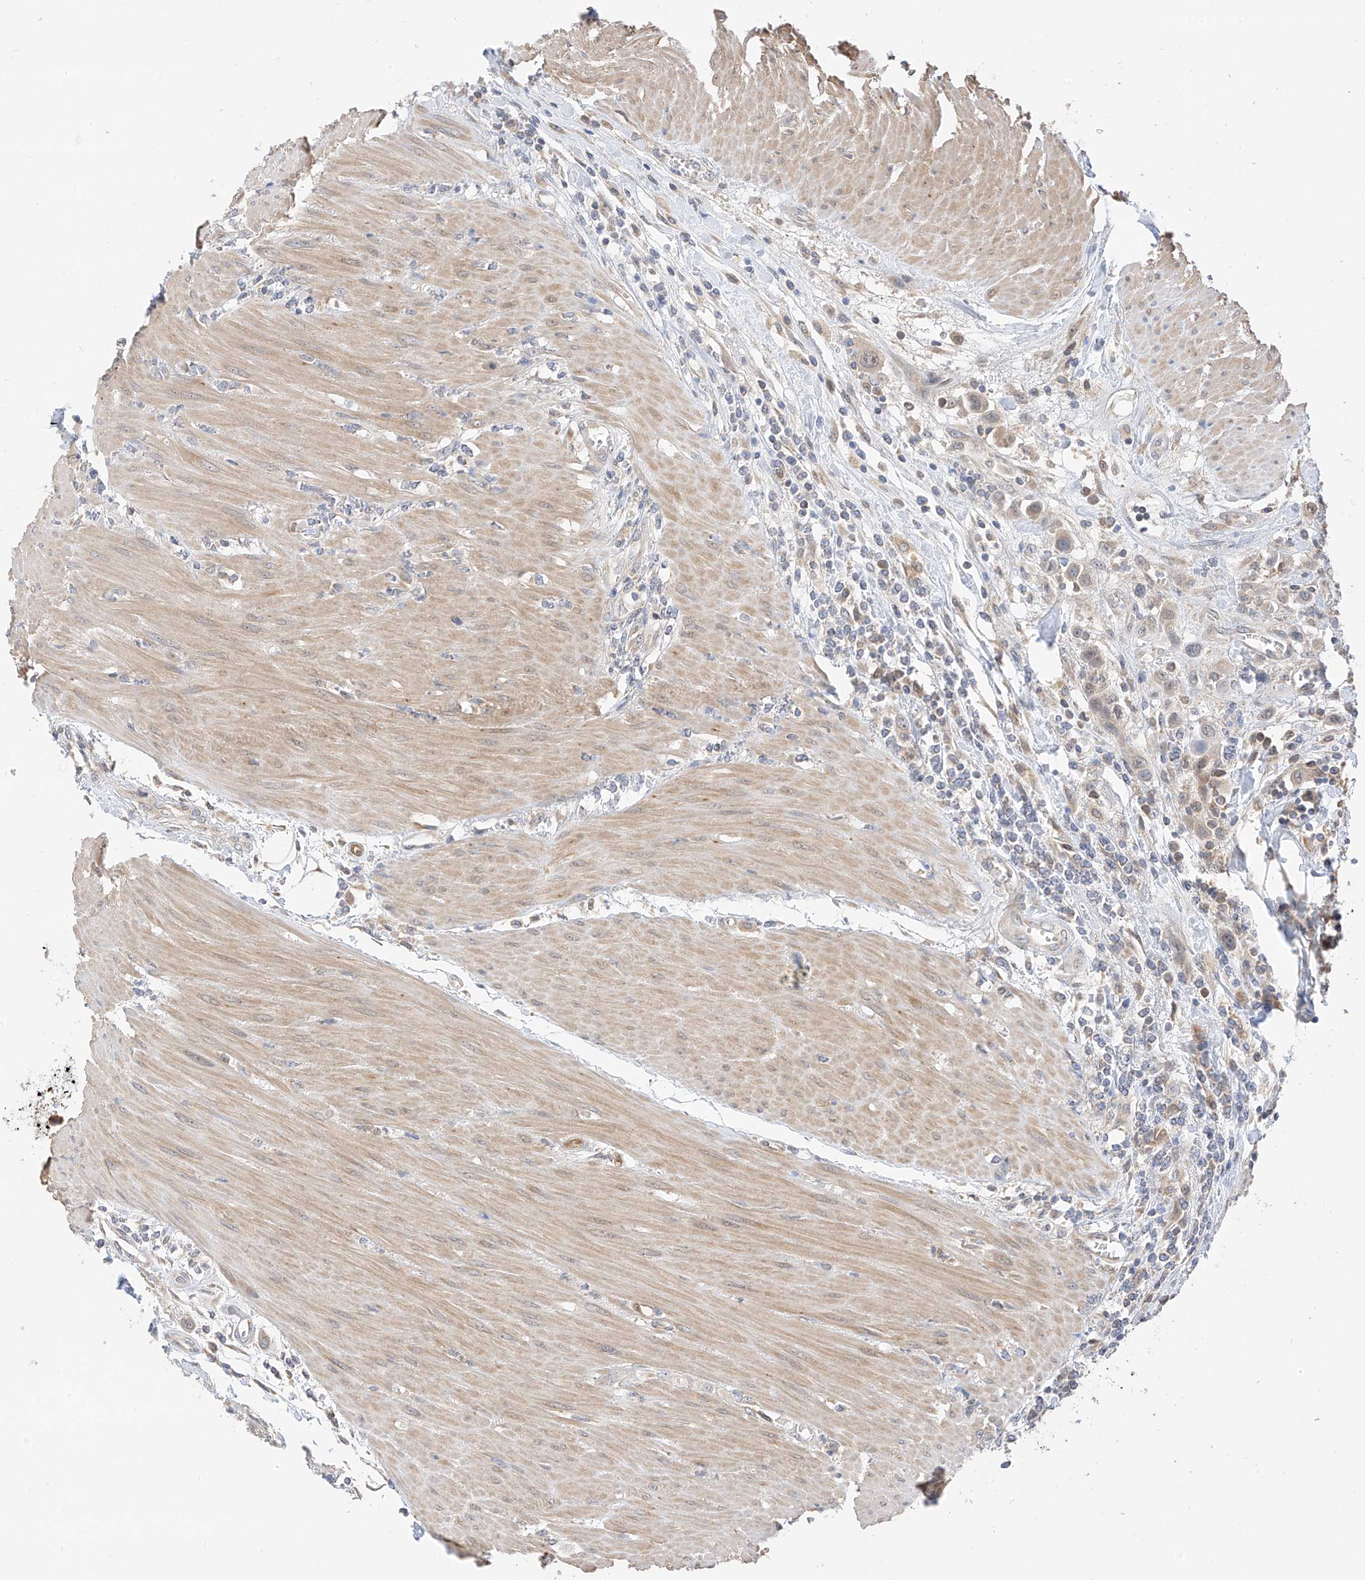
{"staining": {"intensity": "weak", "quantity": "<25%", "location": "cytoplasmic/membranous"}, "tissue": "urothelial cancer", "cell_type": "Tumor cells", "image_type": "cancer", "snomed": [{"axis": "morphology", "description": "Urothelial carcinoma, High grade"}, {"axis": "topography", "description": "Urinary bladder"}], "caption": "Urothelial carcinoma (high-grade) was stained to show a protein in brown. There is no significant staining in tumor cells.", "gene": "PPA2", "patient": {"sex": "male", "age": 50}}